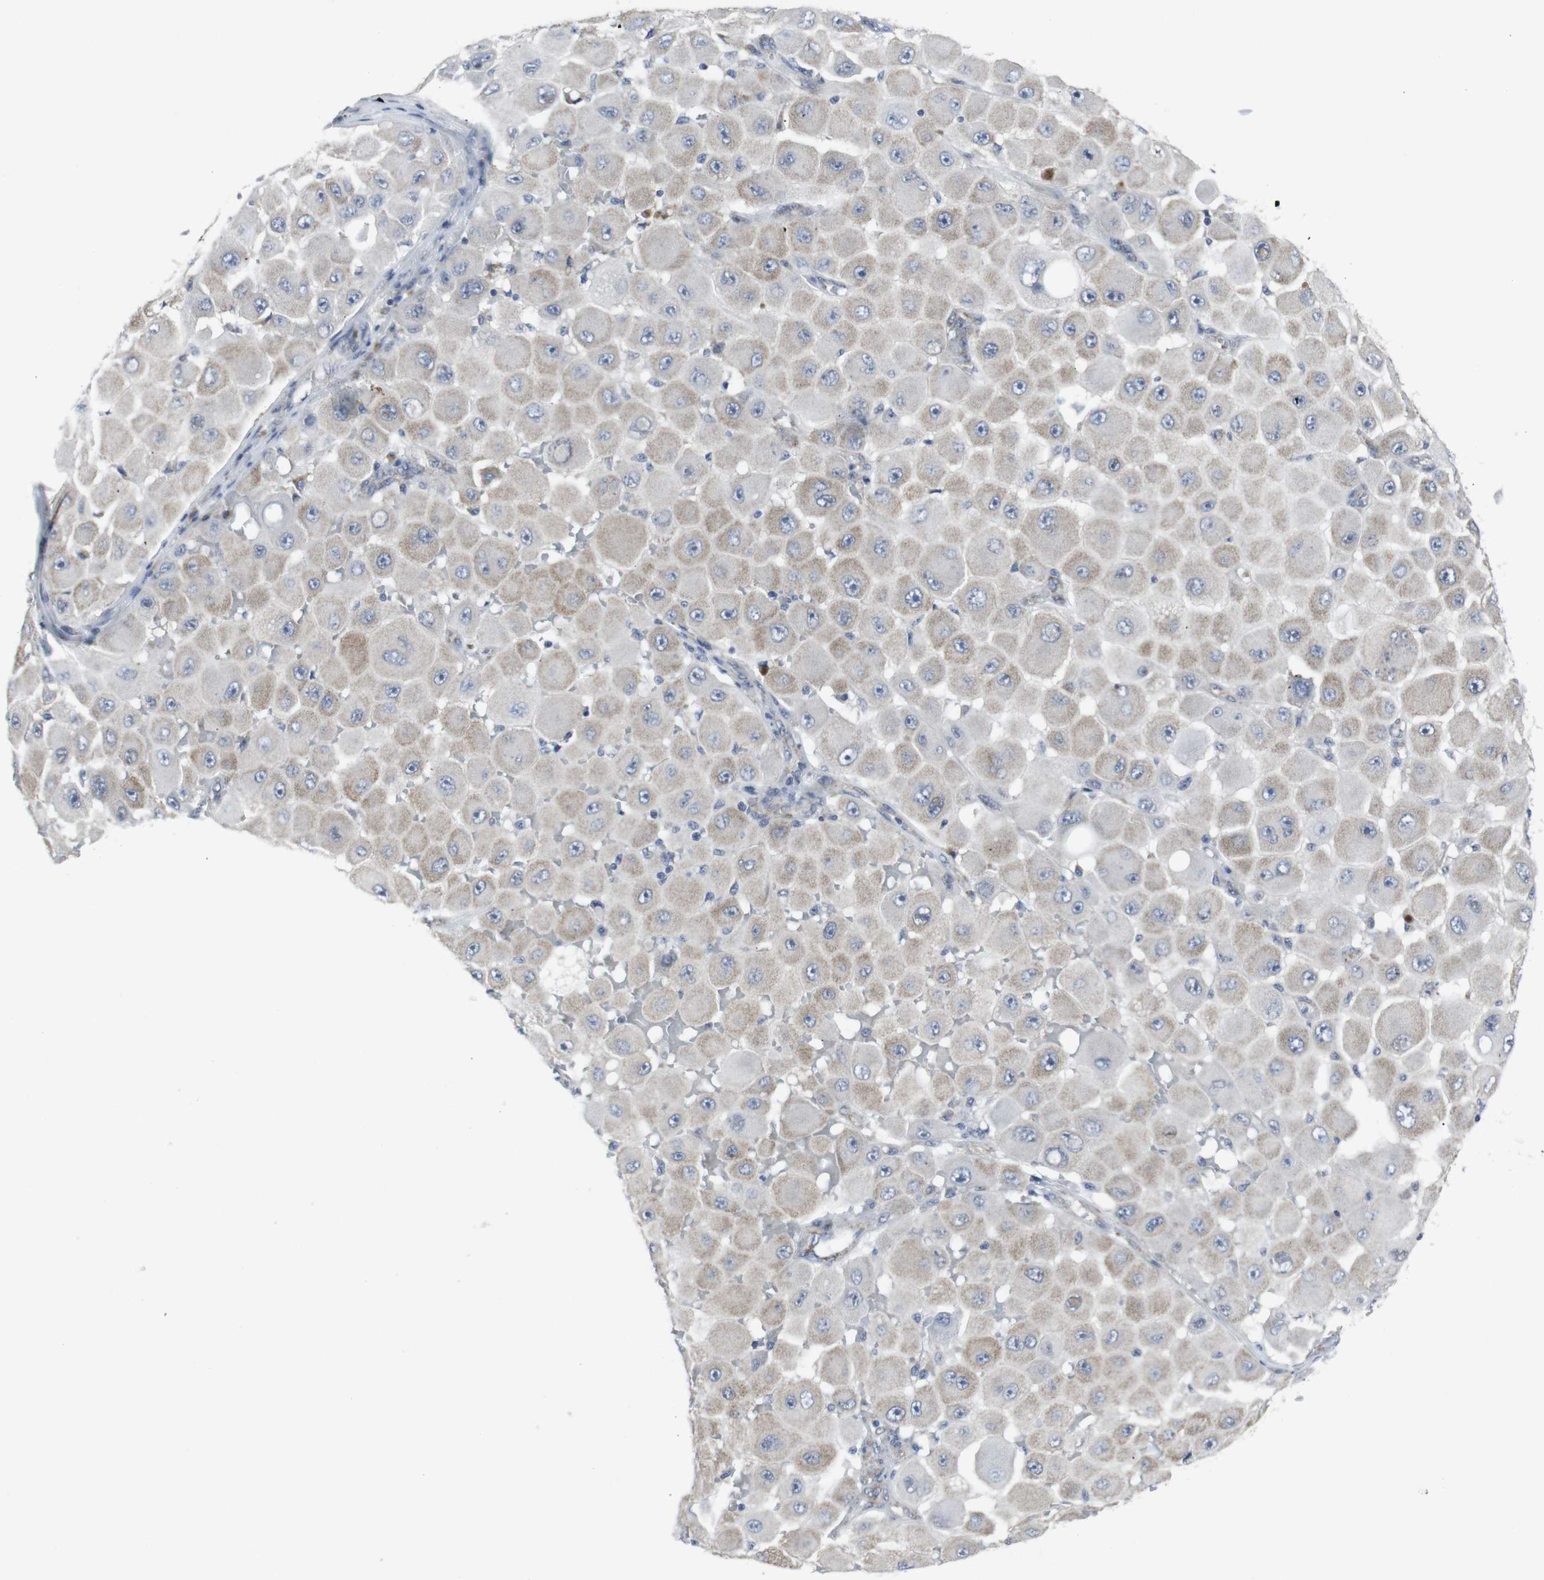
{"staining": {"intensity": "weak", "quantity": "<25%", "location": "cytoplasmic/membranous"}, "tissue": "melanoma", "cell_type": "Tumor cells", "image_type": "cancer", "snomed": [{"axis": "morphology", "description": "Malignant melanoma, NOS"}, {"axis": "topography", "description": "Skin"}], "caption": "An image of melanoma stained for a protein exhibits no brown staining in tumor cells. (DAB (3,3'-diaminobenzidine) immunohistochemistry visualized using brightfield microscopy, high magnification).", "gene": "GEMIN2", "patient": {"sex": "female", "age": 81}}